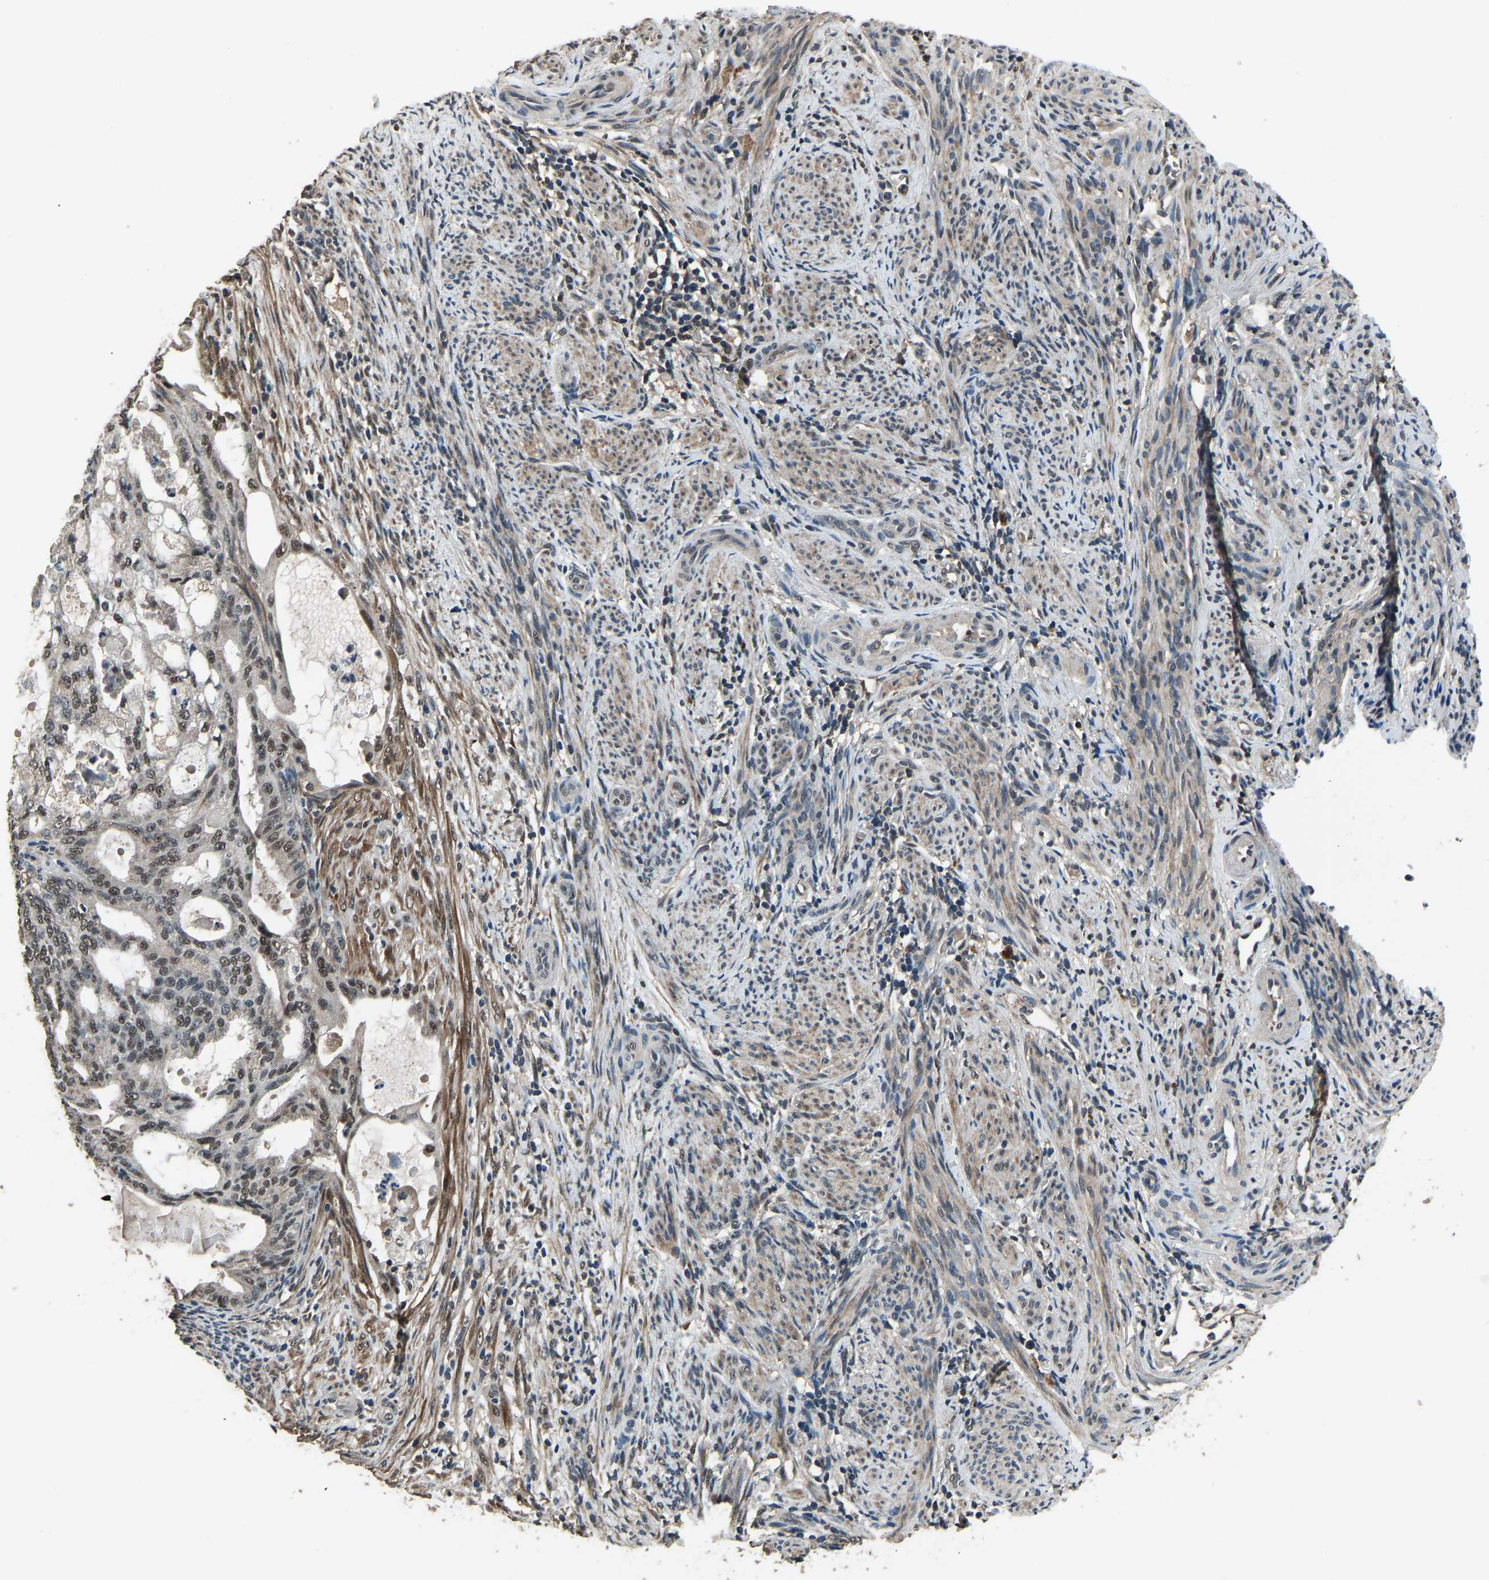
{"staining": {"intensity": "weak", "quantity": ">75%", "location": "nuclear"}, "tissue": "endometrial cancer", "cell_type": "Tumor cells", "image_type": "cancer", "snomed": [{"axis": "morphology", "description": "Adenocarcinoma, NOS"}, {"axis": "topography", "description": "Endometrium"}], "caption": "Brown immunohistochemical staining in endometrial adenocarcinoma demonstrates weak nuclear positivity in approximately >75% of tumor cells.", "gene": "TOX4", "patient": {"sex": "female", "age": 58}}